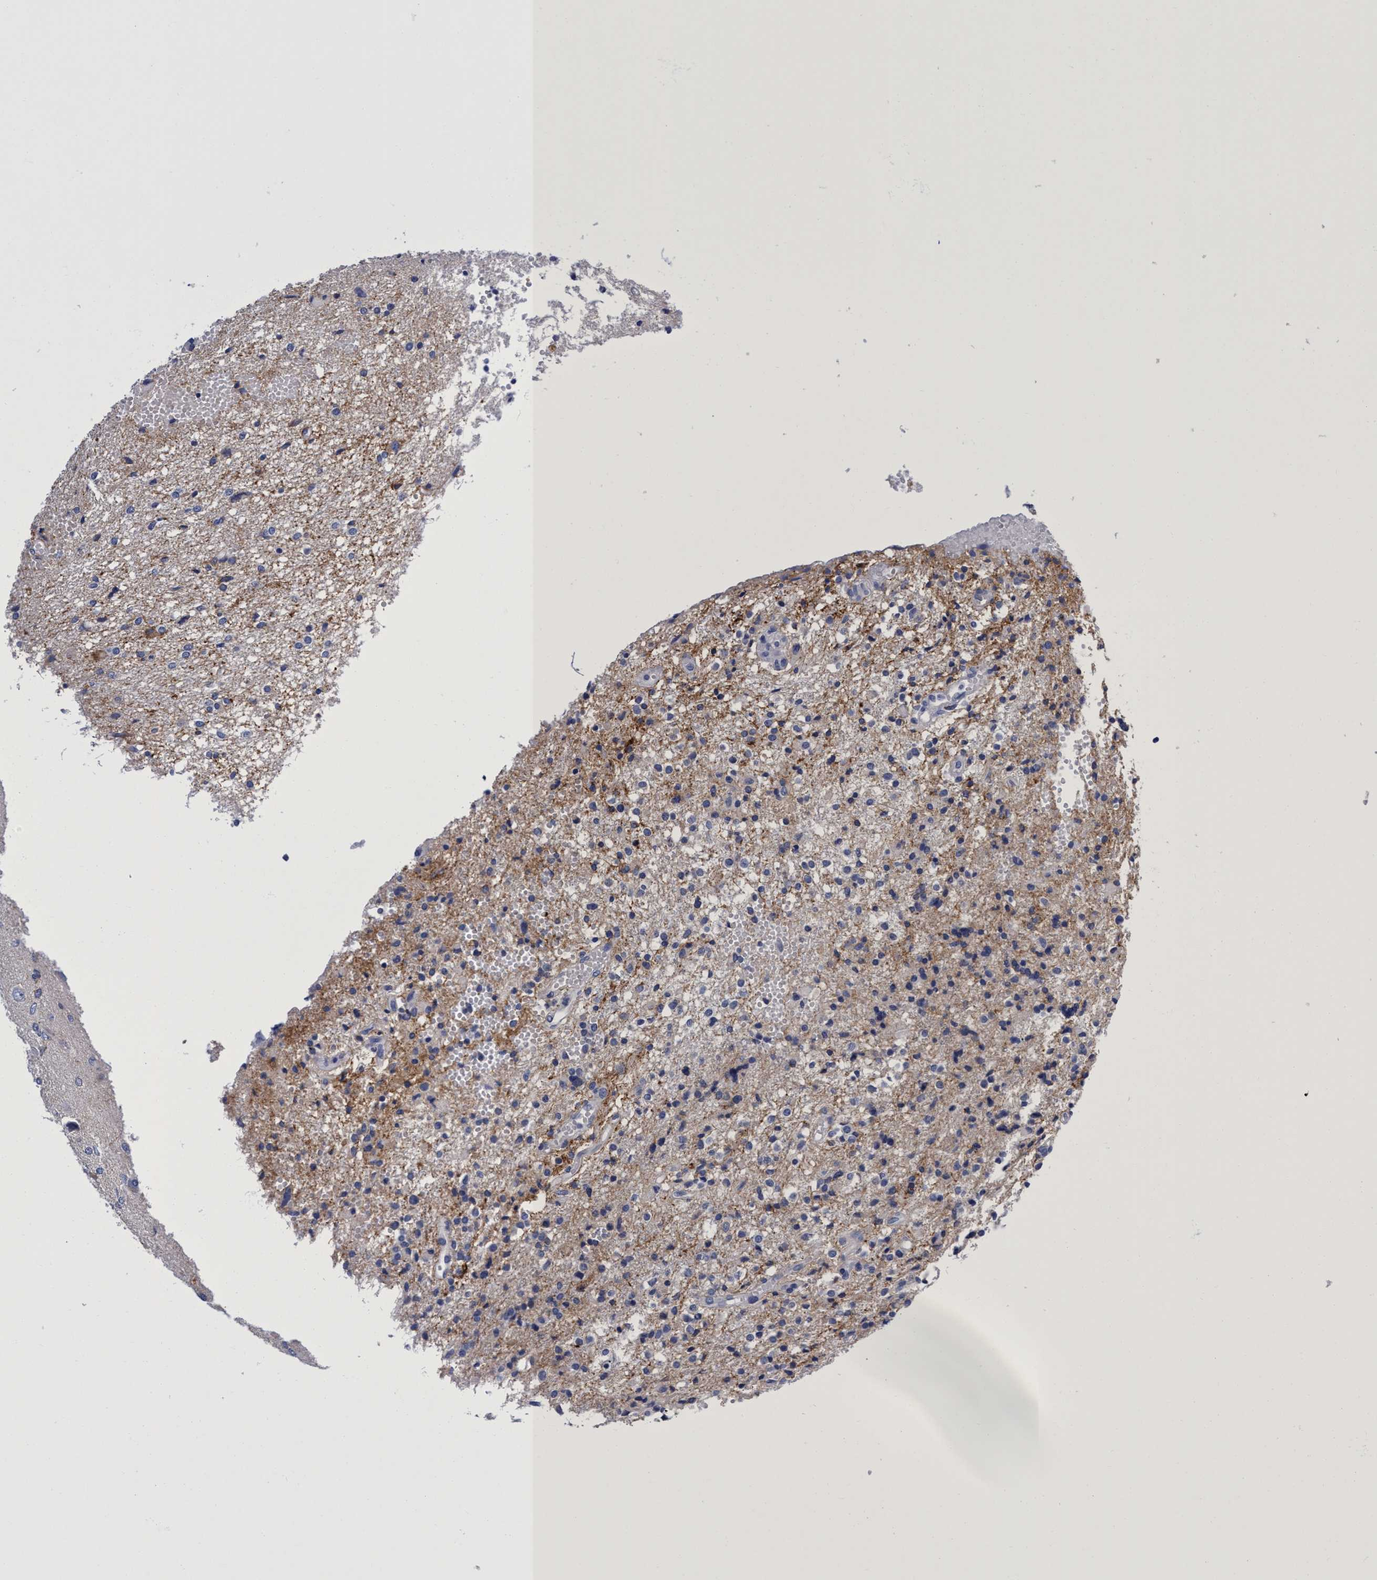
{"staining": {"intensity": "negative", "quantity": "none", "location": "none"}, "tissue": "glioma", "cell_type": "Tumor cells", "image_type": "cancer", "snomed": [{"axis": "morphology", "description": "Glioma, malignant, High grade"}, {"axis": "topography", "description": "Brain"}], "caption": "There is no significant expression in tumor cells of glioma.", "gene": "PLPPR1", "patient": {"sex": "female", "age": 59}}